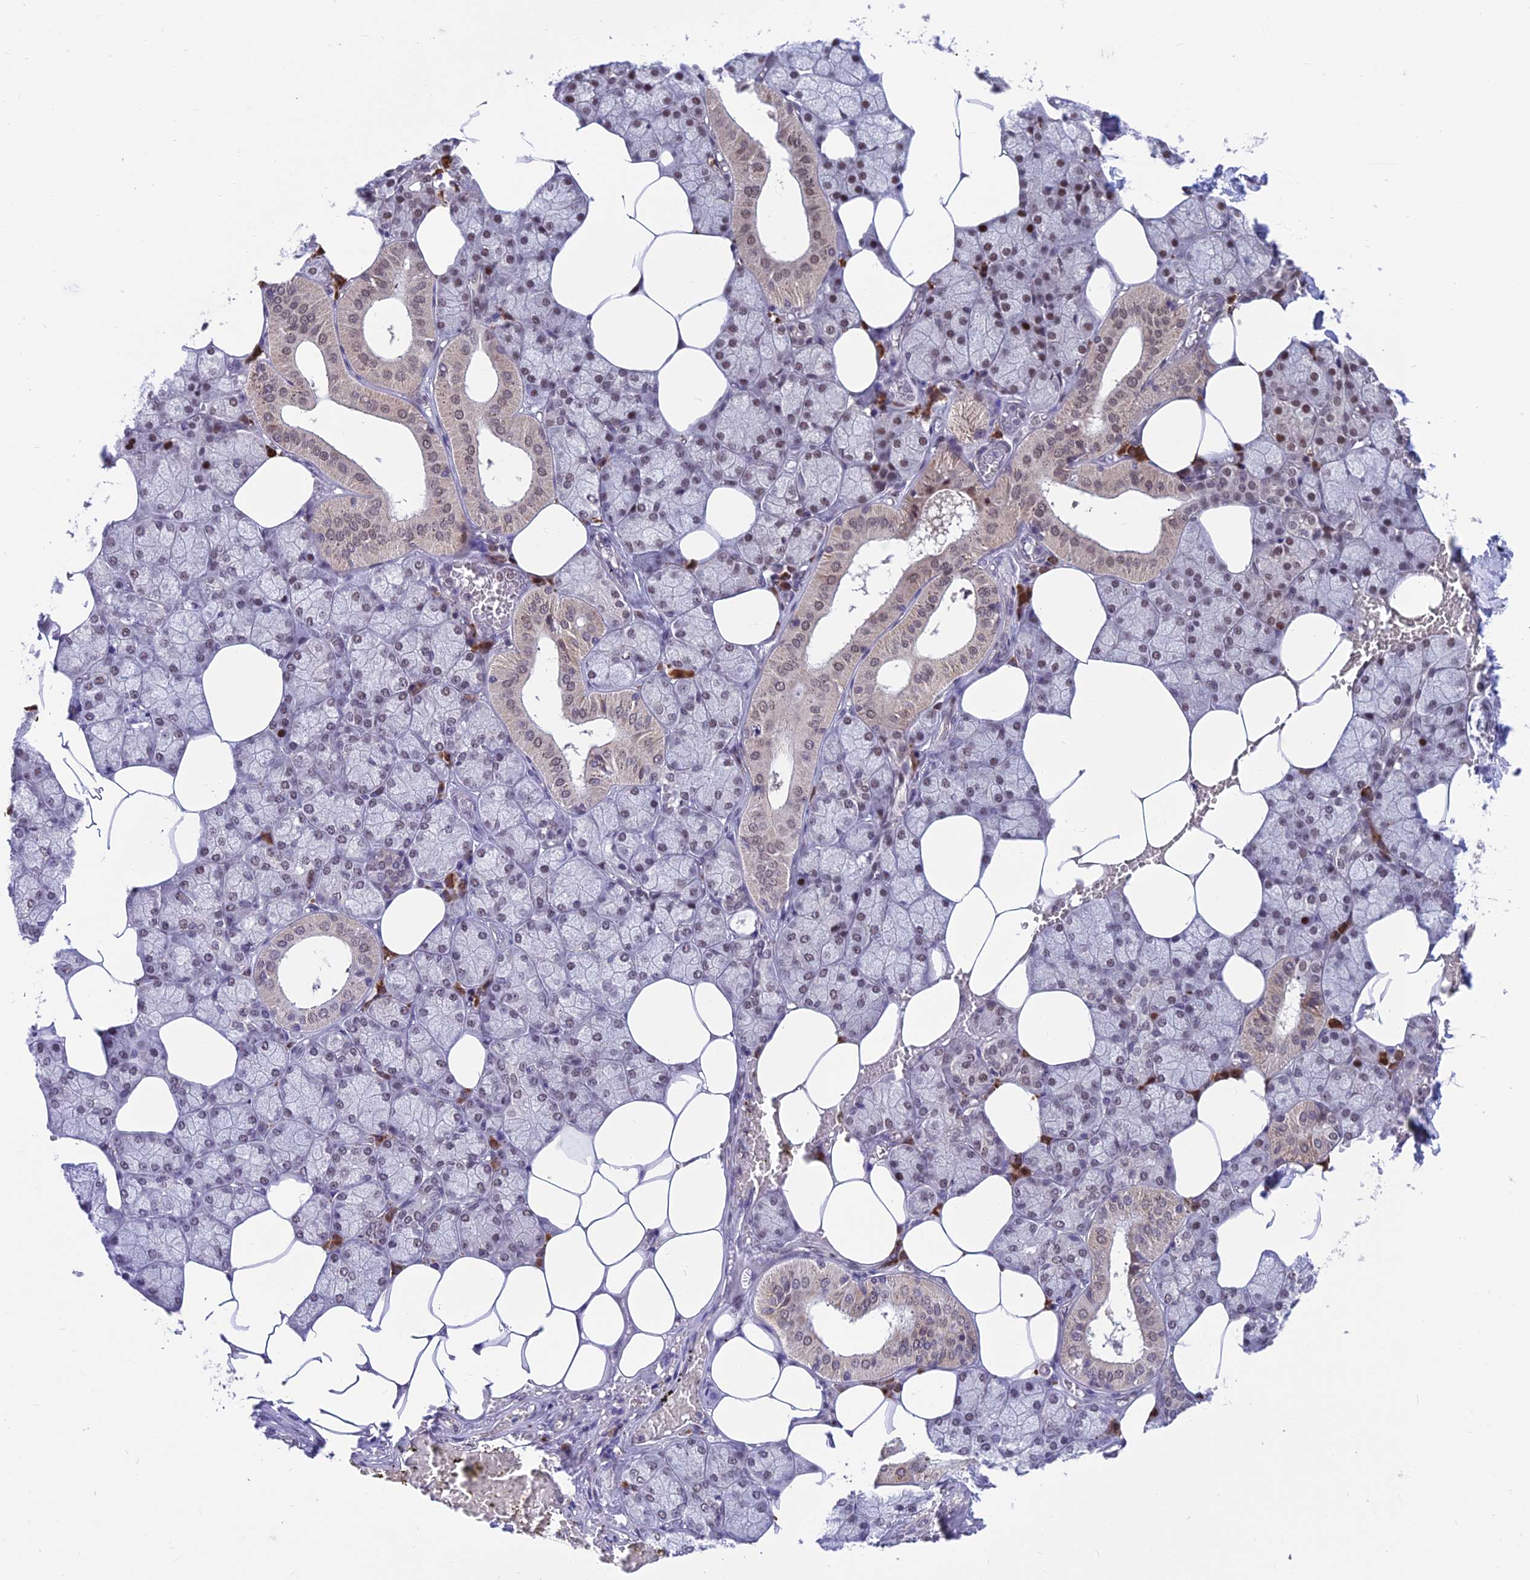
{"staining": {"intensity": "strong", "quantity": "25%-75%", "location": "nuclear"}, "tissue": "salivary gland", "cell_type": "Glandular cells", "image_type": "normal", "snomed": [{"axis": "morphology", "description": "Normal tissue, NOS"}, {"axis": "topography", "description": "Salivary gland"}], "caption": "Protein staining of benign salivary gland reveals strong nuclear positivity in about 25%-75% of glandular cells. The protein of interest is shown in brown color, while the nuclei are stained blue.", "gene": "KIAA1191", "patient": {"sex": "male", "age": 62}}